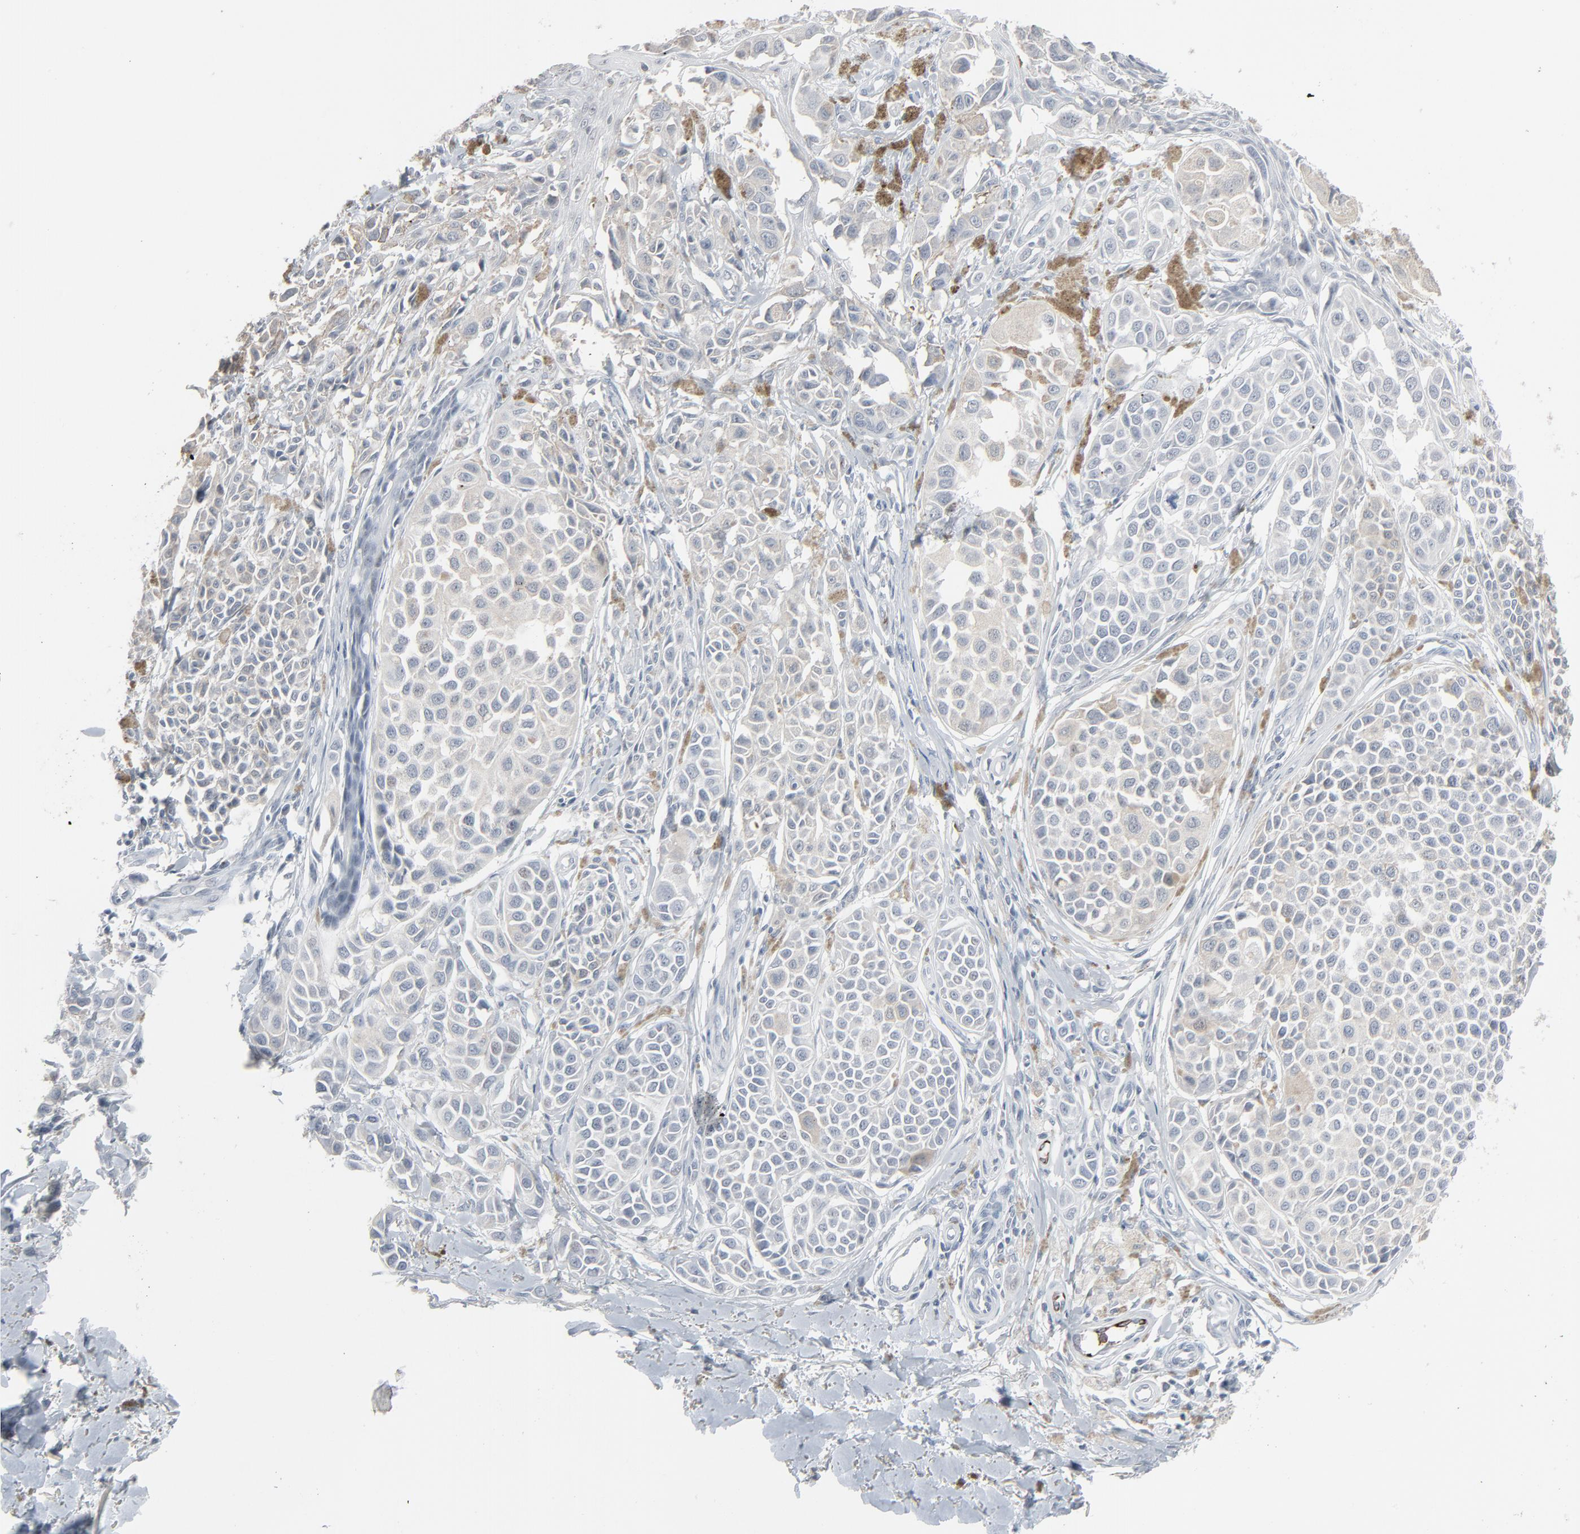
{"staining": {"intensity": "weak", "quantity": "25%-75%", "location": "cytoplasmic/membranous"}, "tissue": "melanoma", "cell_type": "Tumor cells", "image_type": "cancer", "snomed": [{"axis": "morphology", "description": "Malignant melanoma, NOS"}, {"axis": "topography", "description": "Skin"}], "caption": "Weak cytoplasmic/membranous expression for a protein is identified in approximately 25%-75% of tumor cells of melanoma using immunohistochemistry.", "gene": "SAGE1", "patient": {"sex": "female", "age": 38}}